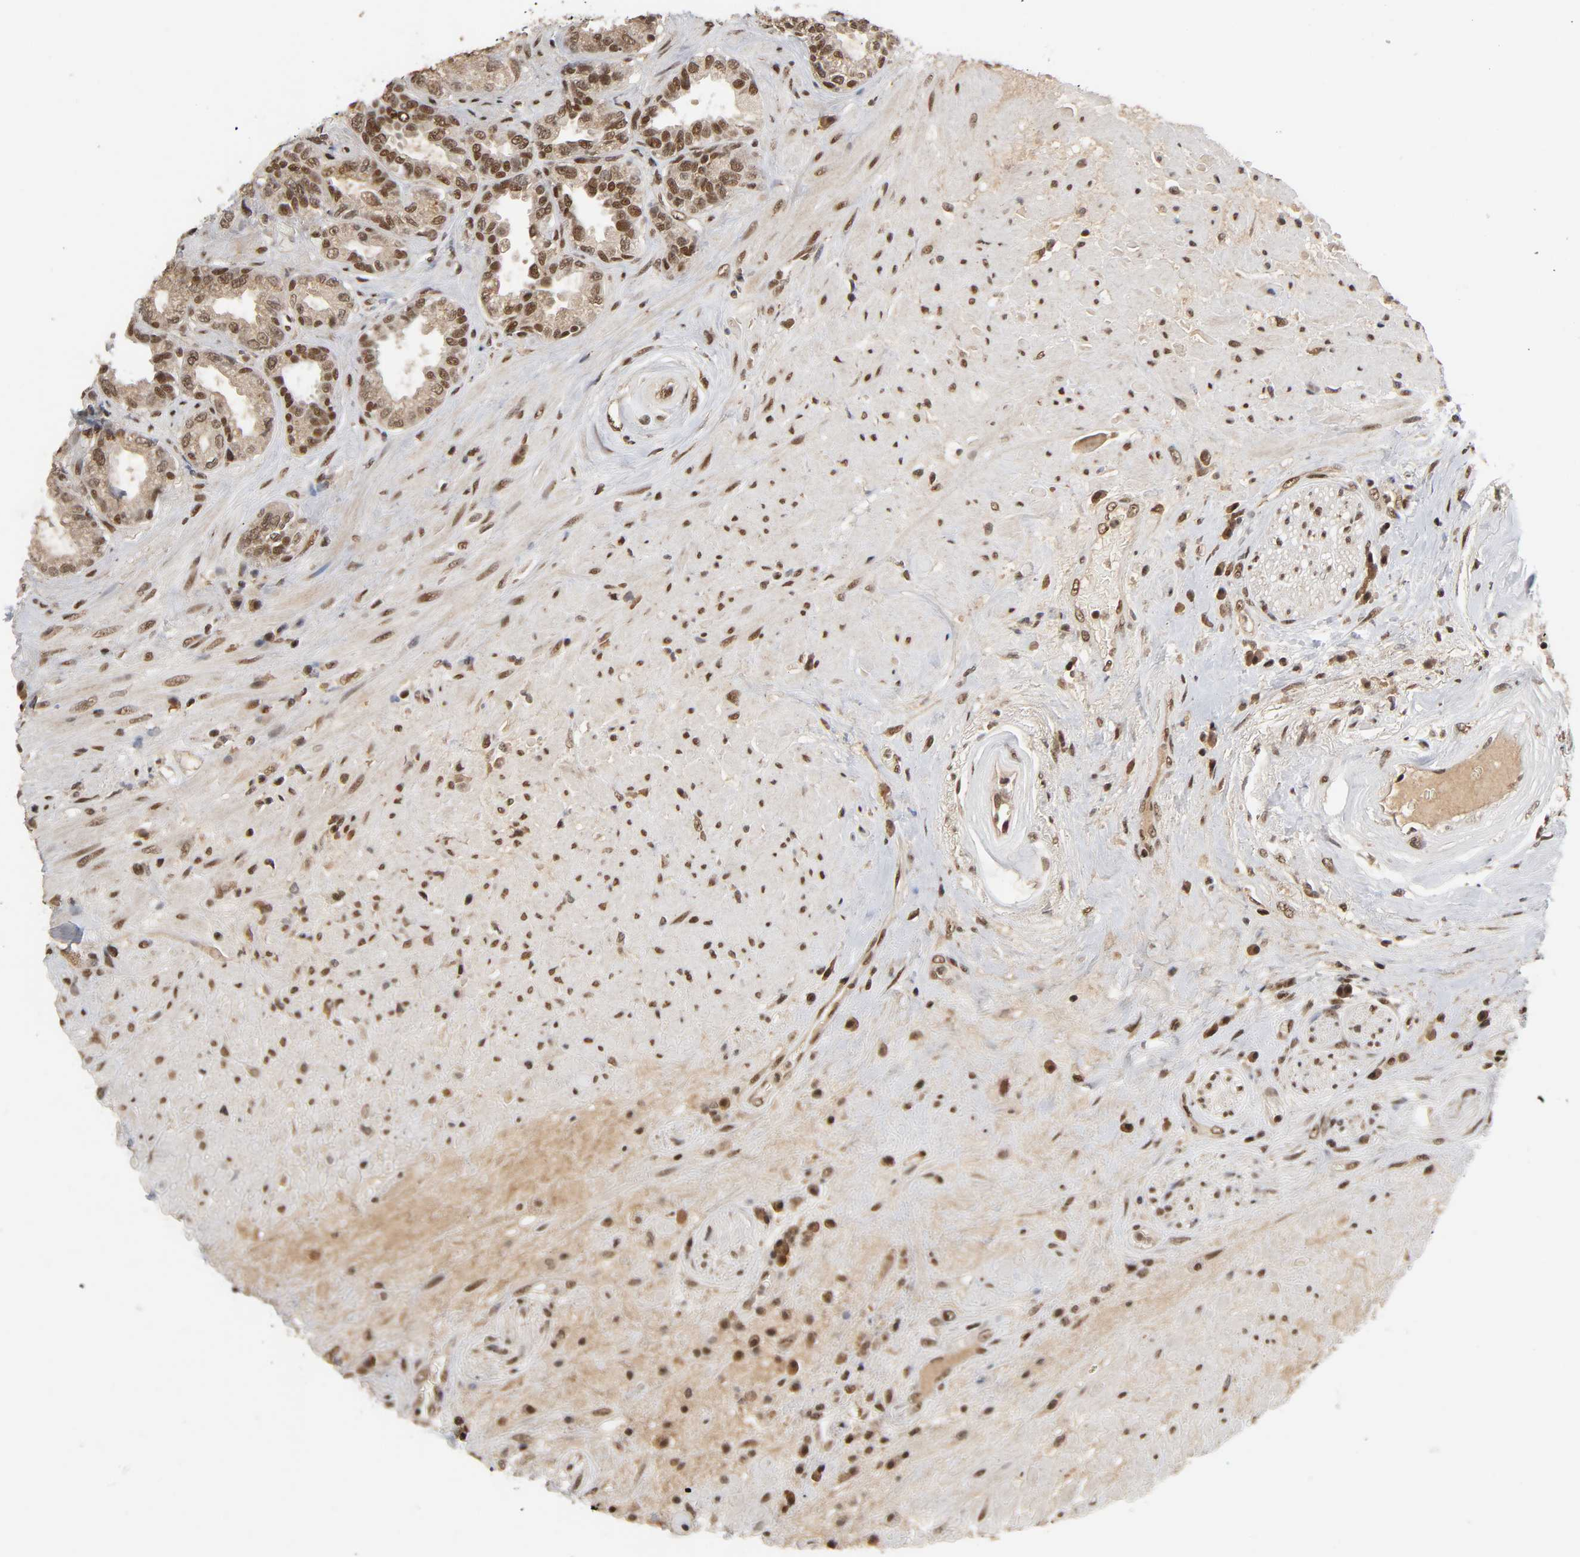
{"staining": {"intensity": "moderate", "quantity": ">75%", "location": "cytoplasmic/membranous,nuclear"}, "tissue": "seminal vesicle", "cell_type": "Glandular cells", "image_type": "normal", "snomed": [{"axis": "morphology", "description": "Normal tissue, NOS"}, {"axis": "topography", "description": "Seminal veicle"}], "caption": "Brown immunohistochemical staining in unremarkable seminal vesicle exhibits moderate cytoplasmic/membranous,nuclear expression in approximately >75% of glandular cells.", "gene": "ZNF384", "patient": {"sex": "male", "age": 61}}